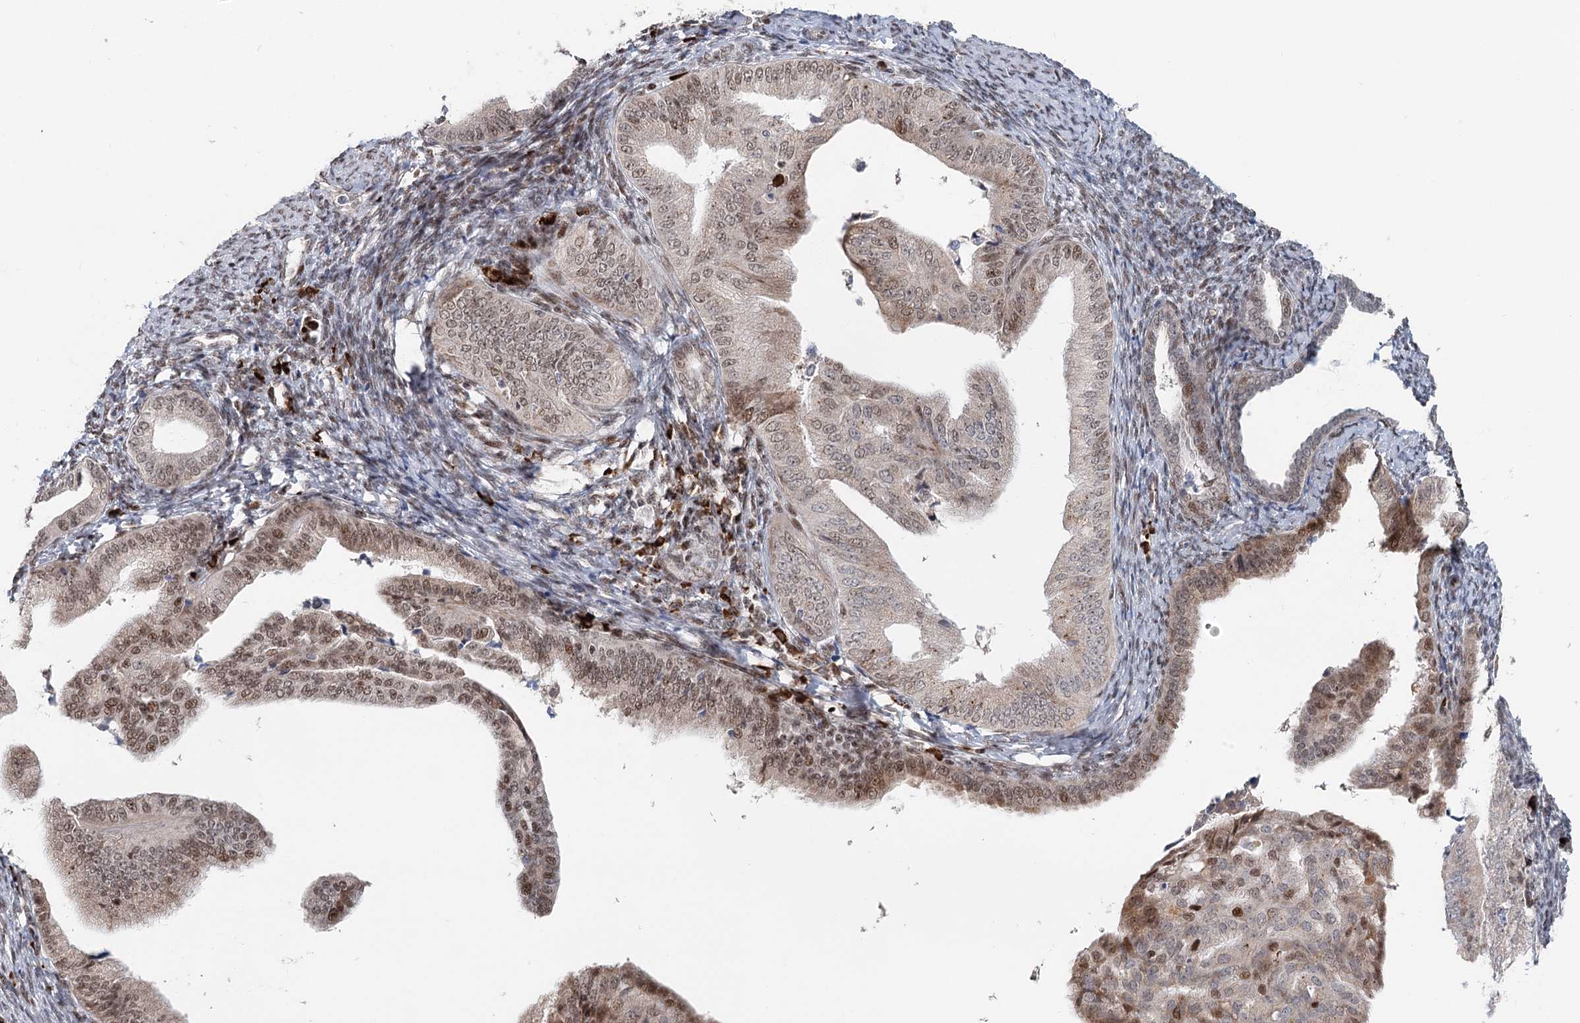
{"staining": {"intensity": "moderate", "quantity": "25%-75%", "location": "nuclear"}, "tissue": "endometrial cancer", "cell_type": "Tumor cells", "image_type": "cancer", "snomed": [{"axis": "morphology", "description": "Adenocarcinoma, NOS"}, {"axis": "topography", "description": "Endometrium"}], "caption": "Immunohistochemistry (IHC) micrograph of endometrial cancer (adenocarcinoma) stained for a protein (brown), which reveals medium levels of moderate nuclear staining in about 25%-75% of tumor cells.", "gene": "BNIP5", "patient": {"sex": "female", "age": 58}}